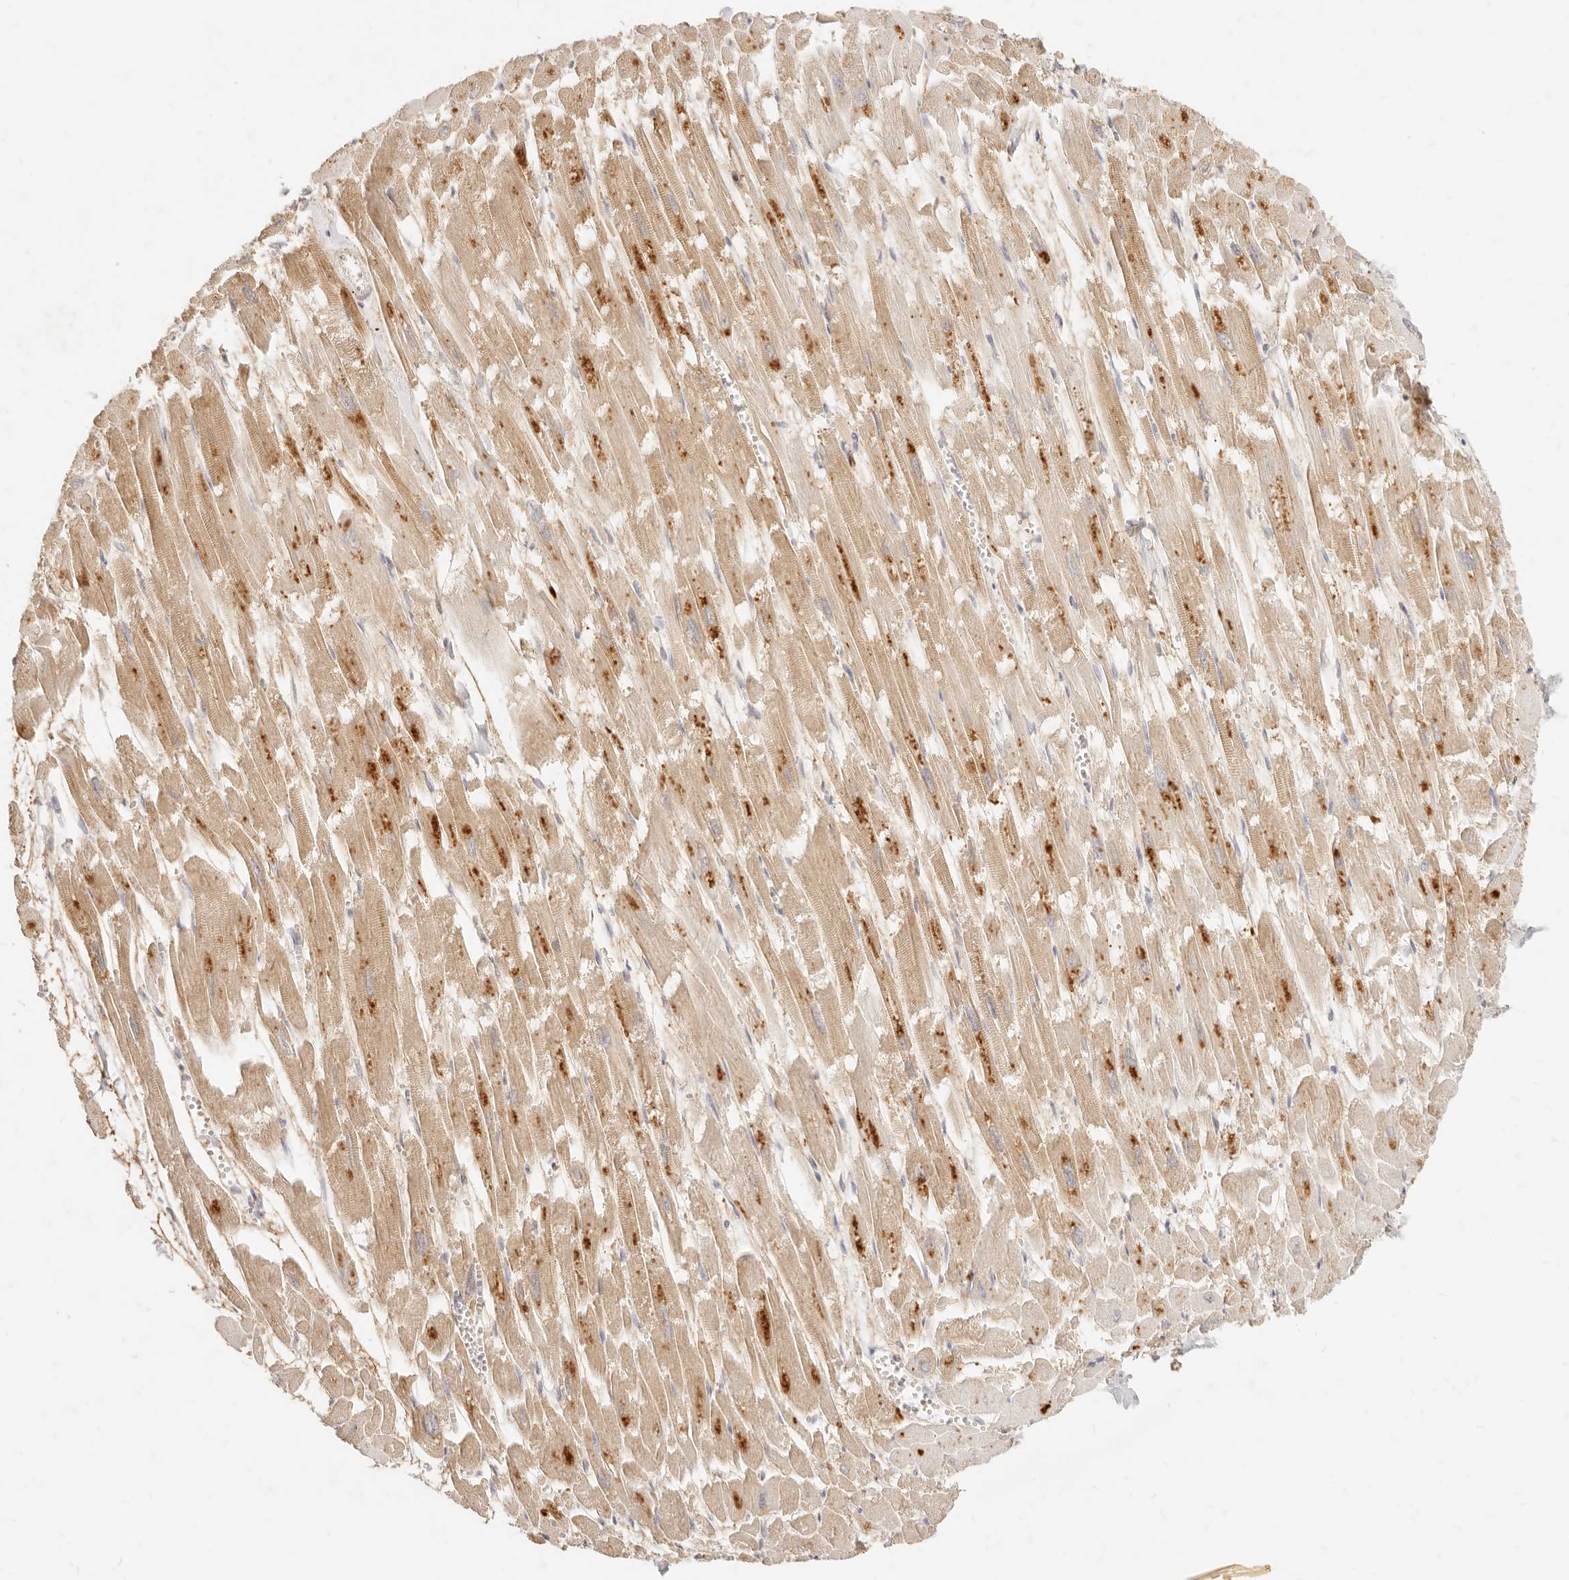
{"staining": {"intensity": "weak", "quantity": ">75%", "location": "cytoplasmic/membranous"}, "tissue": "heart muscle", "cell_type": "Cardiomyocytes", "image_type": "normal", "snomed": [{"axis": "morphology", "description": "Normal tissue, NOS"}, {"axis": "topography", "description": "Heart"}], "caption": "Weak cytoplasmic/membranous expression for a protein is present in approximately >75% of cardiomyocytes of benign heart muscle using immunohistochemistry (IHC).", "gene": "TMTC2", "patient": {"sex": "male", "age": 54}}